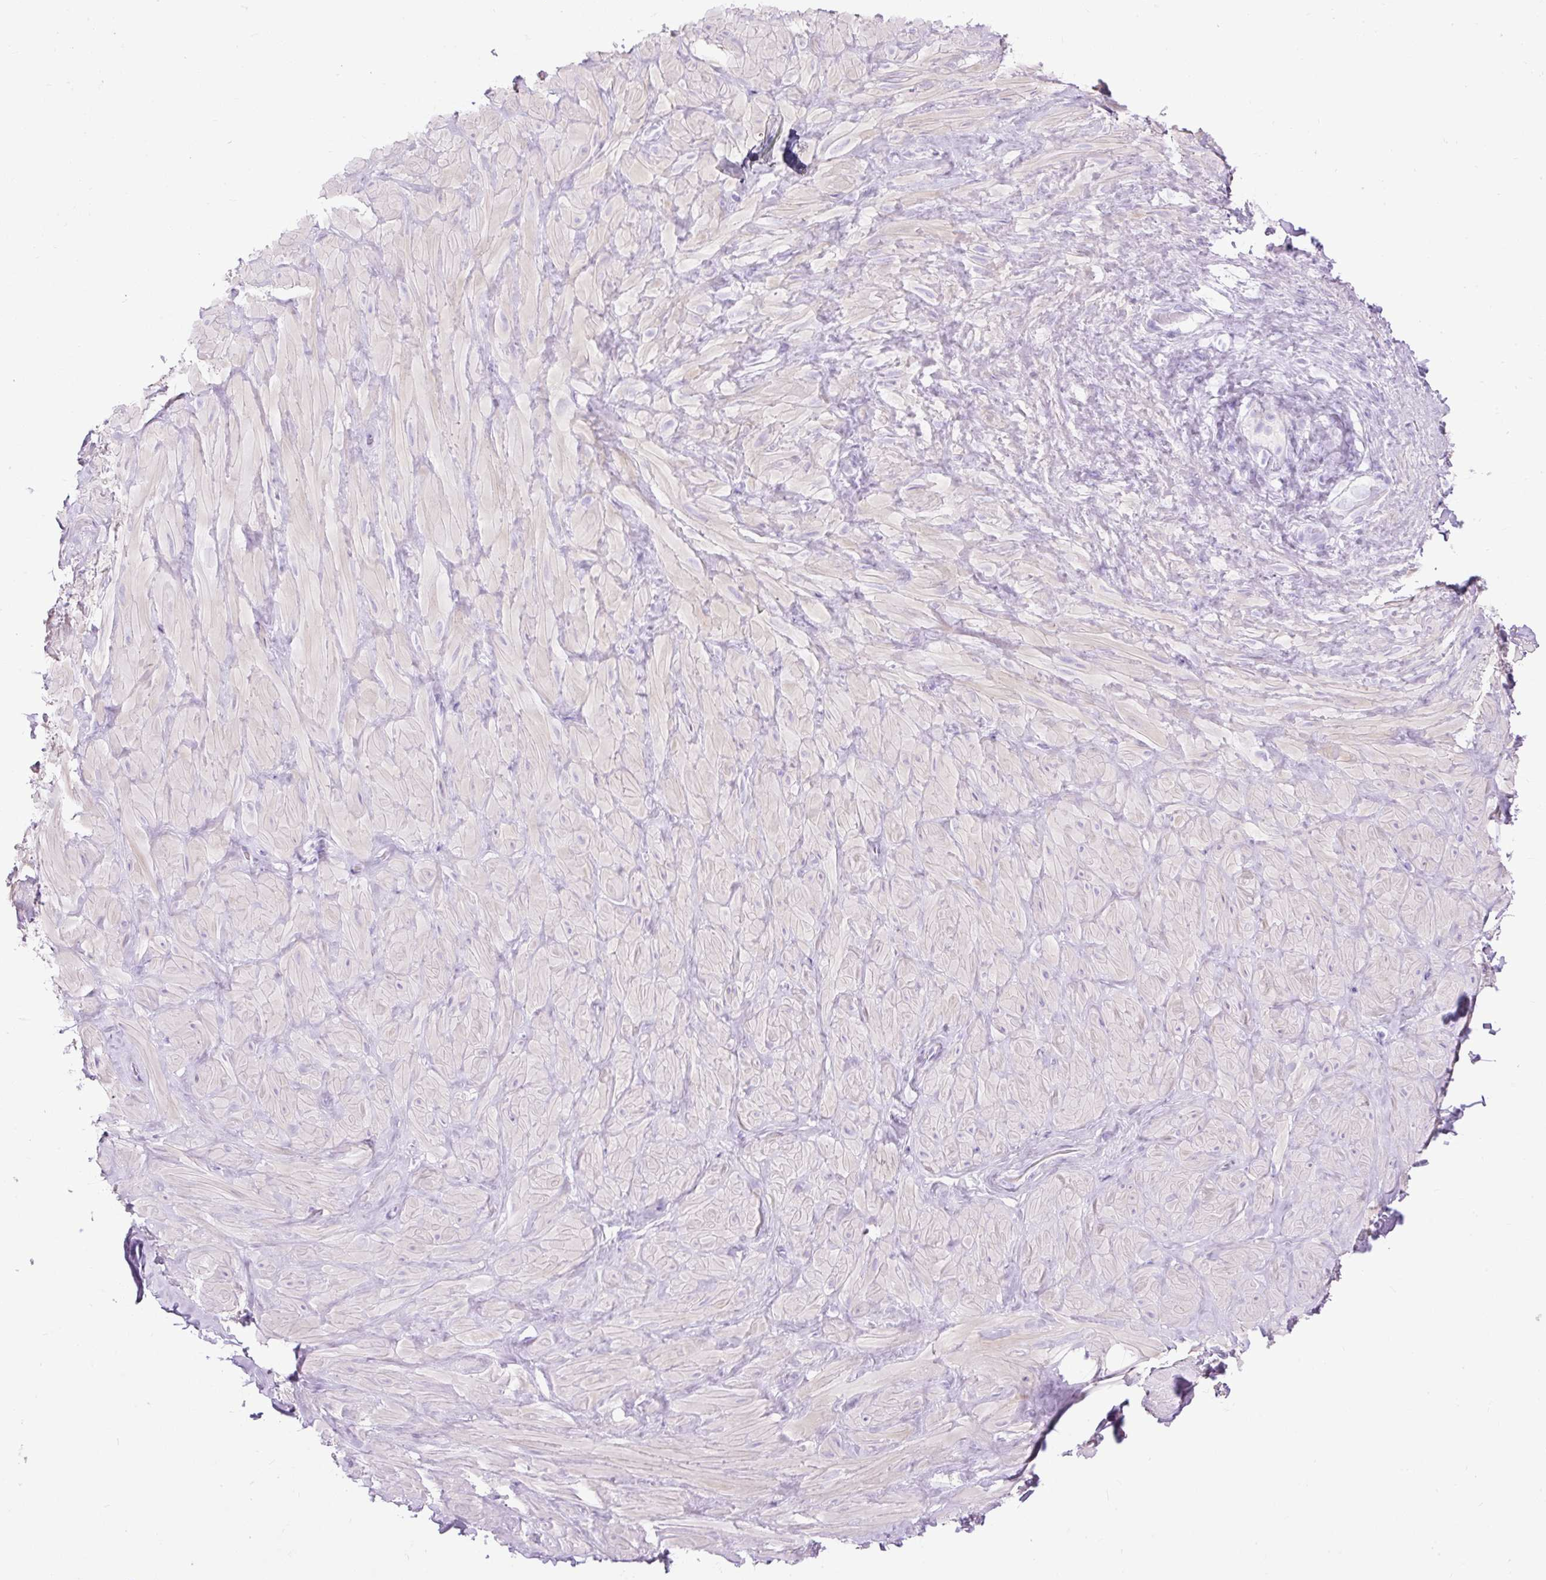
{"staining": {"intensity": "negative", "quantity": "none", "location": "none"}, "tissue": "adipose tissue", "cell_type": "Adipocytes", "image_type": "normal", "snomed": [{"axis": "morphology", "description": "Normal tissue, NOS"}, {"axis": "topography", "description": "Vascular tissue"}, {"axis": "topography", "description": "Peripheral nerve tissue"}], "caption": "An immunohistochemistry (IHC) micrograph of normal adipose tissue is shown. There is no staining in adipocytes of adipose tissue.", "gene": "UPP1", "patient": {"sex": "male", "age": 41}}